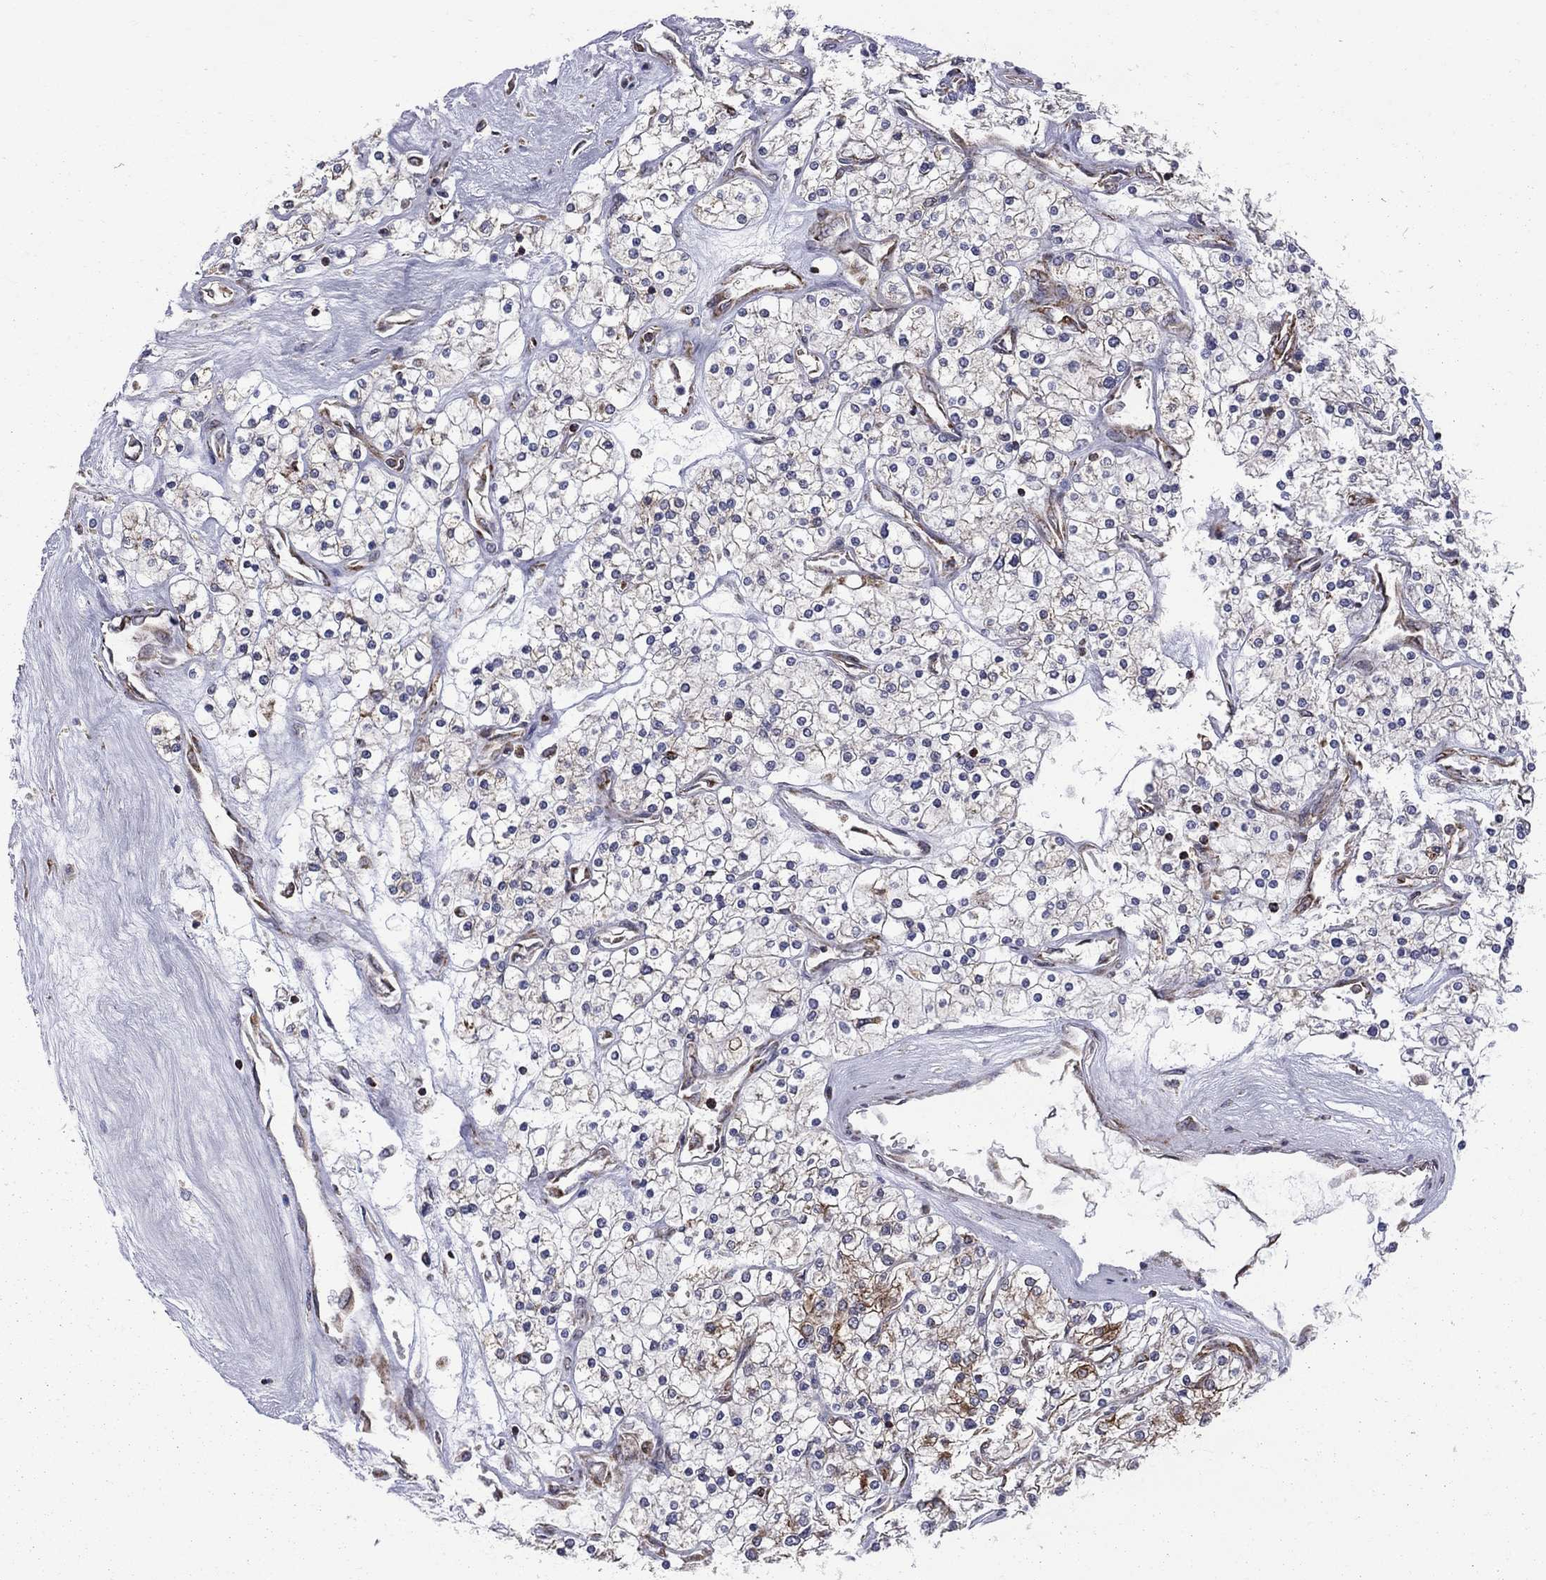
{"staining": {"intensity": "weak", "quantity": "25%-75%", "location": "cytoplasmic/membranous"}, "tissue": "renal cancer", "cell_type": "Tumor cells", "image_type": "cancer", "snomed": [{"axis": "morphology", "description": "Adenocarcinoma, NOS"}, {"axis": "topography", "description": "Kidney"}], "caption": "Immunohistochemistry of renal cancer displays low levels of weak cytoplasmic/membranous staining in about 25%-75% of tumor cells. (Stains: DAB (3,3'-diaminobenzidine) in brown, nuclei in blue, Microscopy: brightfield microscopy at high magnification).", "gene": "CLPTM1", "patient": {"sex": "male", "age": 80}}